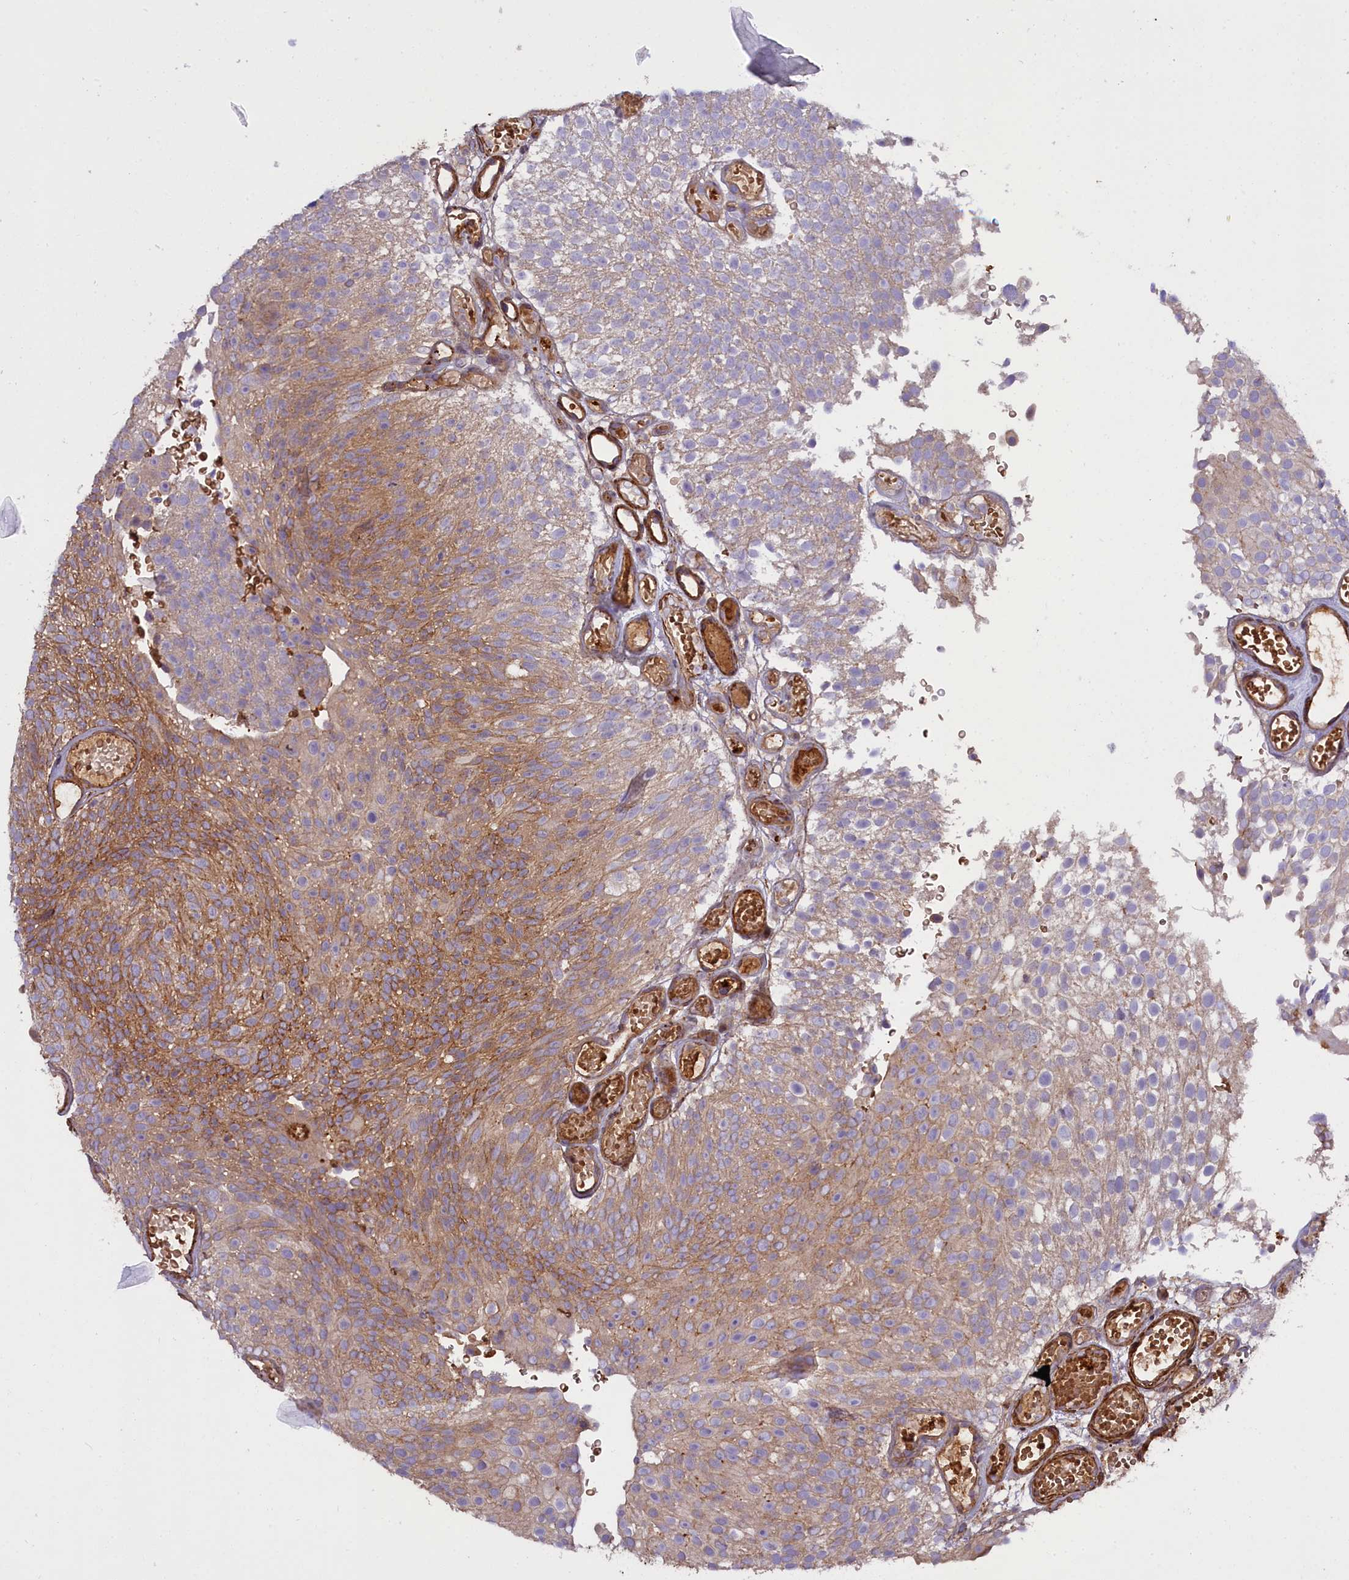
{"staining": {"intensity": "moderate", "quantity": ">75%", "location": "cytoplasmic/membranous"}, "tissue": "urothelial cancer", "cell_type": "Tumor cells", "image_type": "cancer", "snomed": [{"axis": "morphology", "description": "Urothelial carcinoma, Low grade"}, {"axis": "topography", "description": "Urinary bladder"}], "caption": "The micrograph demonstrates immunohistochemical staining of urothelial carcinoma (low-grade). There is moderate cytoplasmic/membranous staining is present in approximately >75% of tumor cells. (DAB IHC, brown staining for protein, blue staining for nuclei).", "gene": "FUZ", "patient": {"sex": "male", "age": 78}}